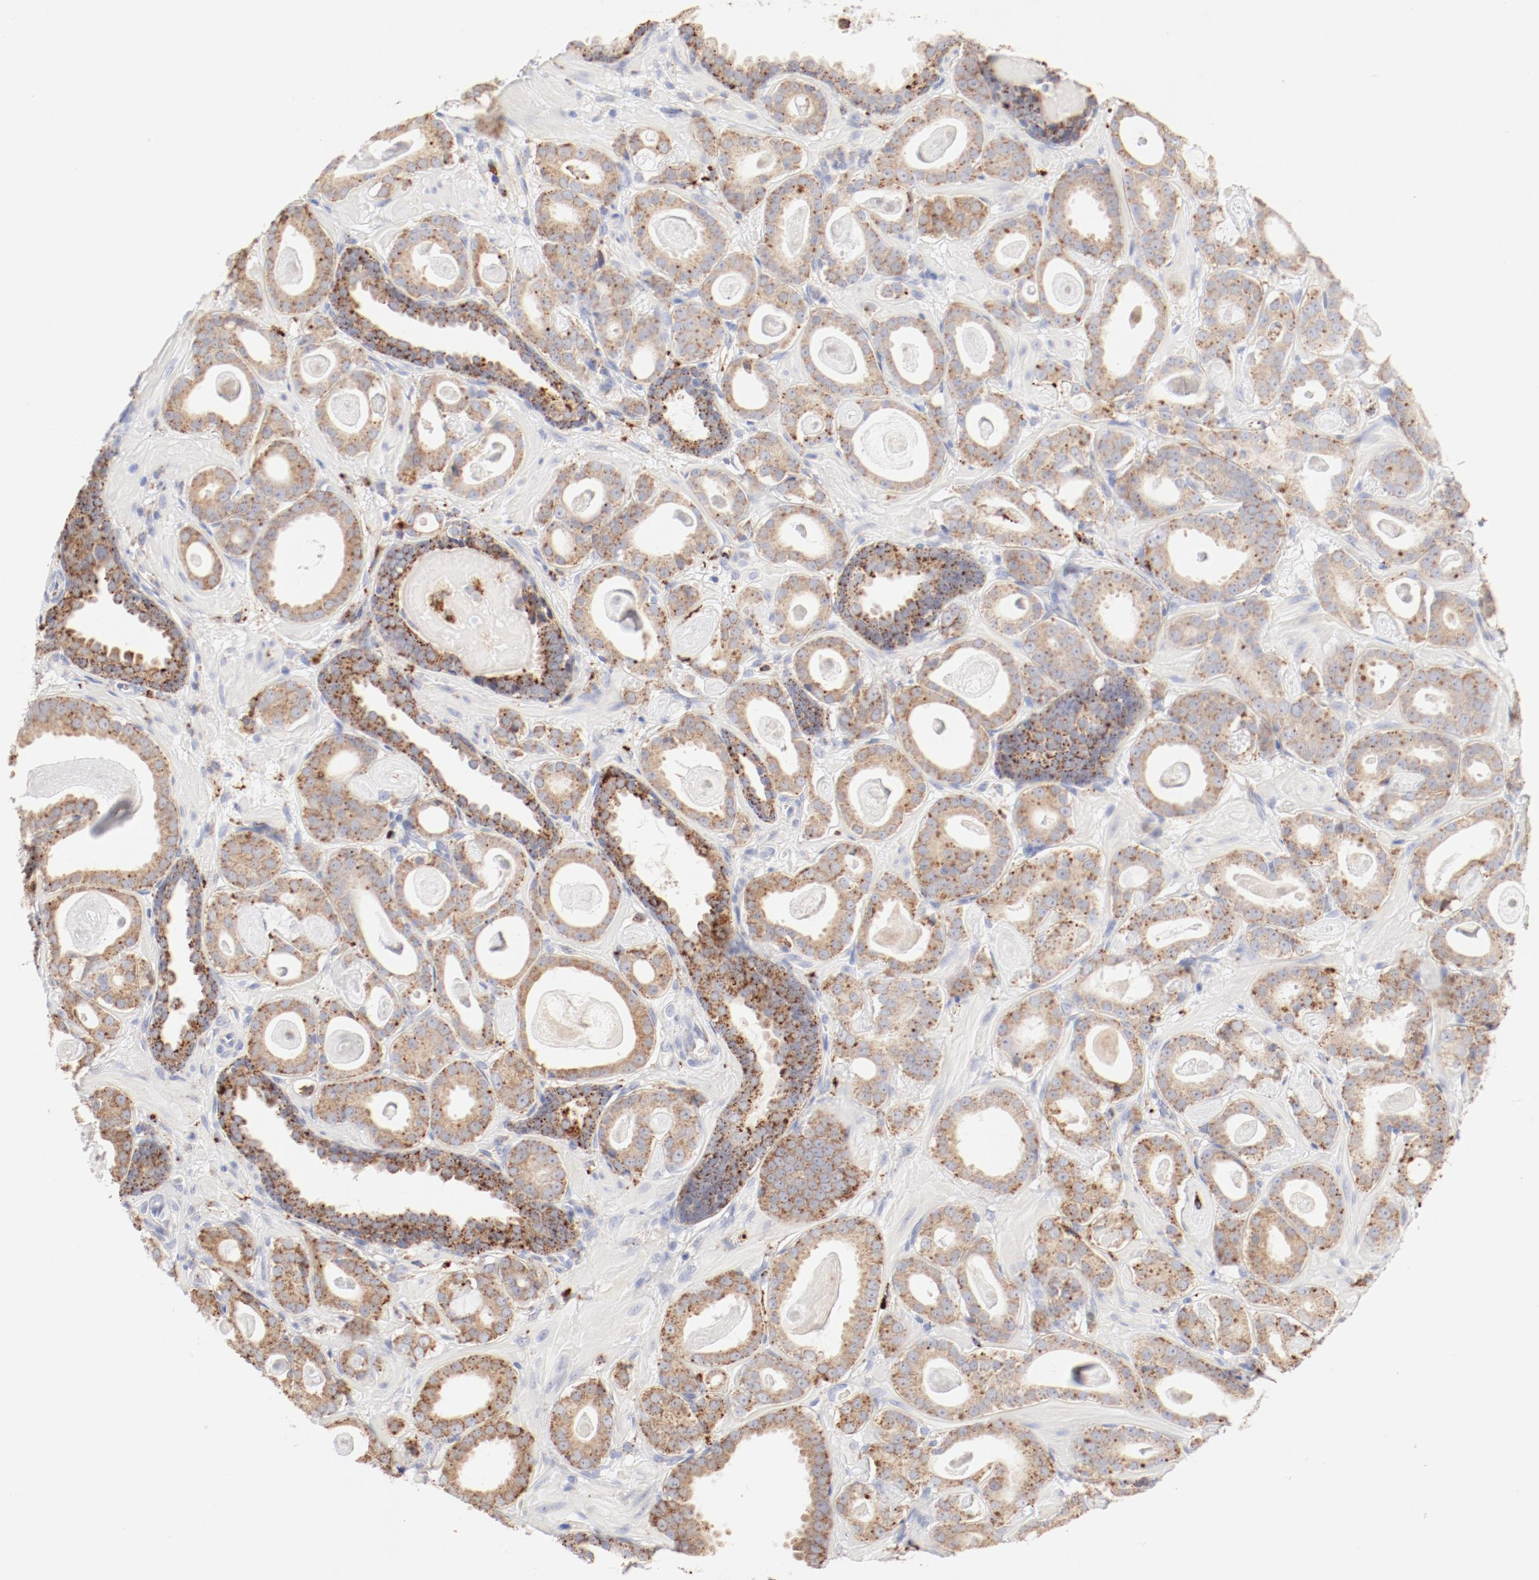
{"staining": {"intensity": "moderate", "quantity": ">75%", "location": "cytoplasmic/membranous"}, "tissue": "prostate cancer", "cell_type": "Tumor cells", "image_type": "cancer", "snomed": [{"axis": "morphology", "description": "Adenocarcinoma, Low grade"}, {"axis": "topography", "description": "Prostate"}], "caption": "A high-resolution image shows immunohistochemistry (IHC) staining of low-grade adenocarcinoma (prostate), which demonstrates moderate cytoplasmic/membranous expression in about >75% of tumor cells.", "gene": "CTSH", "patient": {"sex": "male", "age": 57}}